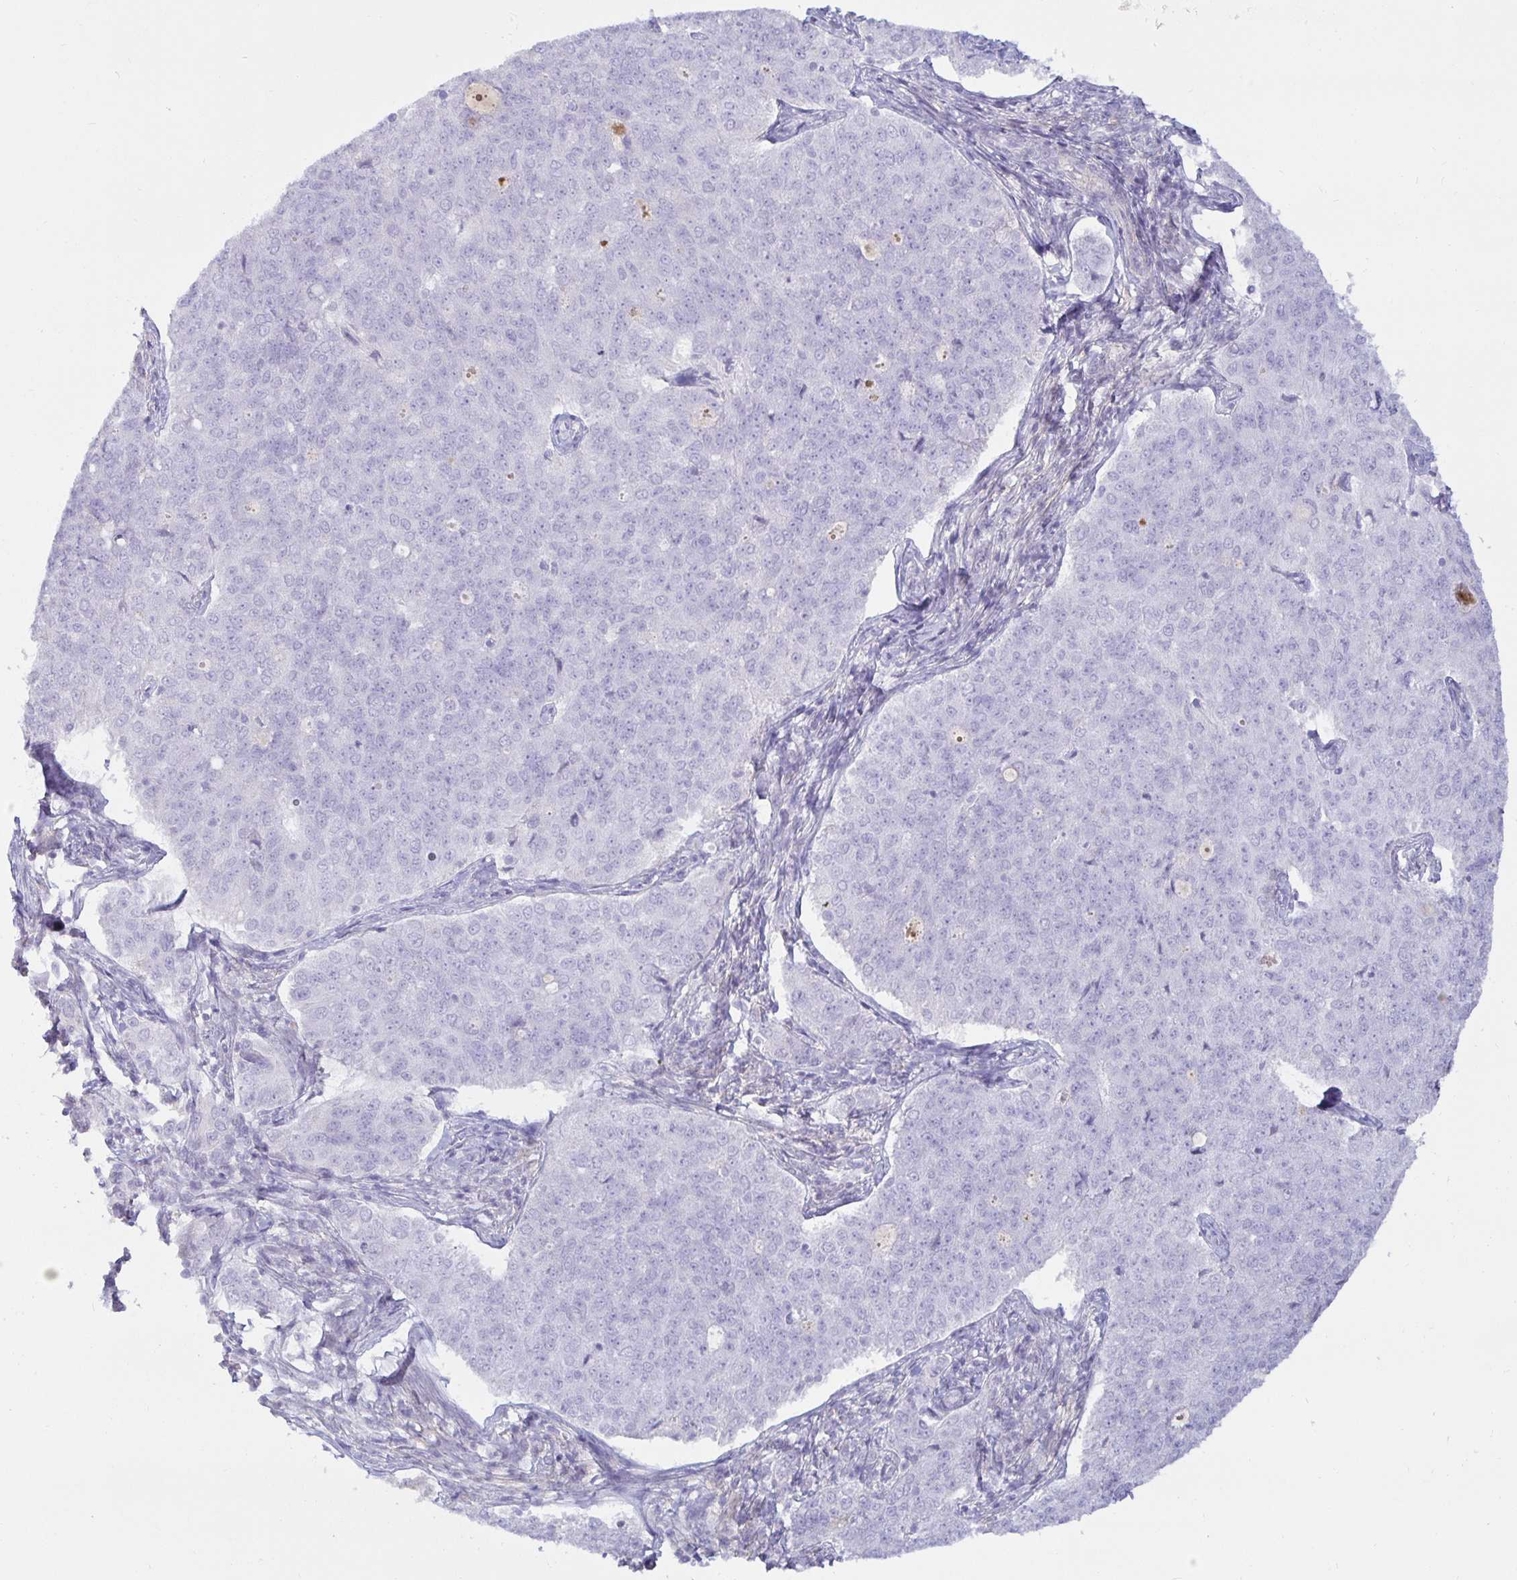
{"staining": {"intensity": "negative", "quantity": "none", "location": "none"}, "tissue": "endometrial cancer", "cell_type": "Tumor cells", "image_type": "cancer", "snomed": [{"axis": "morphology", "description": "Adenocarcinoma, NOS"}, {"axis": "topography", "description": "Endometrium"}], "caption": "IHC histopathology image of neoplastic tissue: human endometrial cancer (adenocarcinoma) stained with DAB exhibits no significant protein expression in tumor cells.", "gene": "SPAG4", "patient": {"sex": "female", "age": 43}}